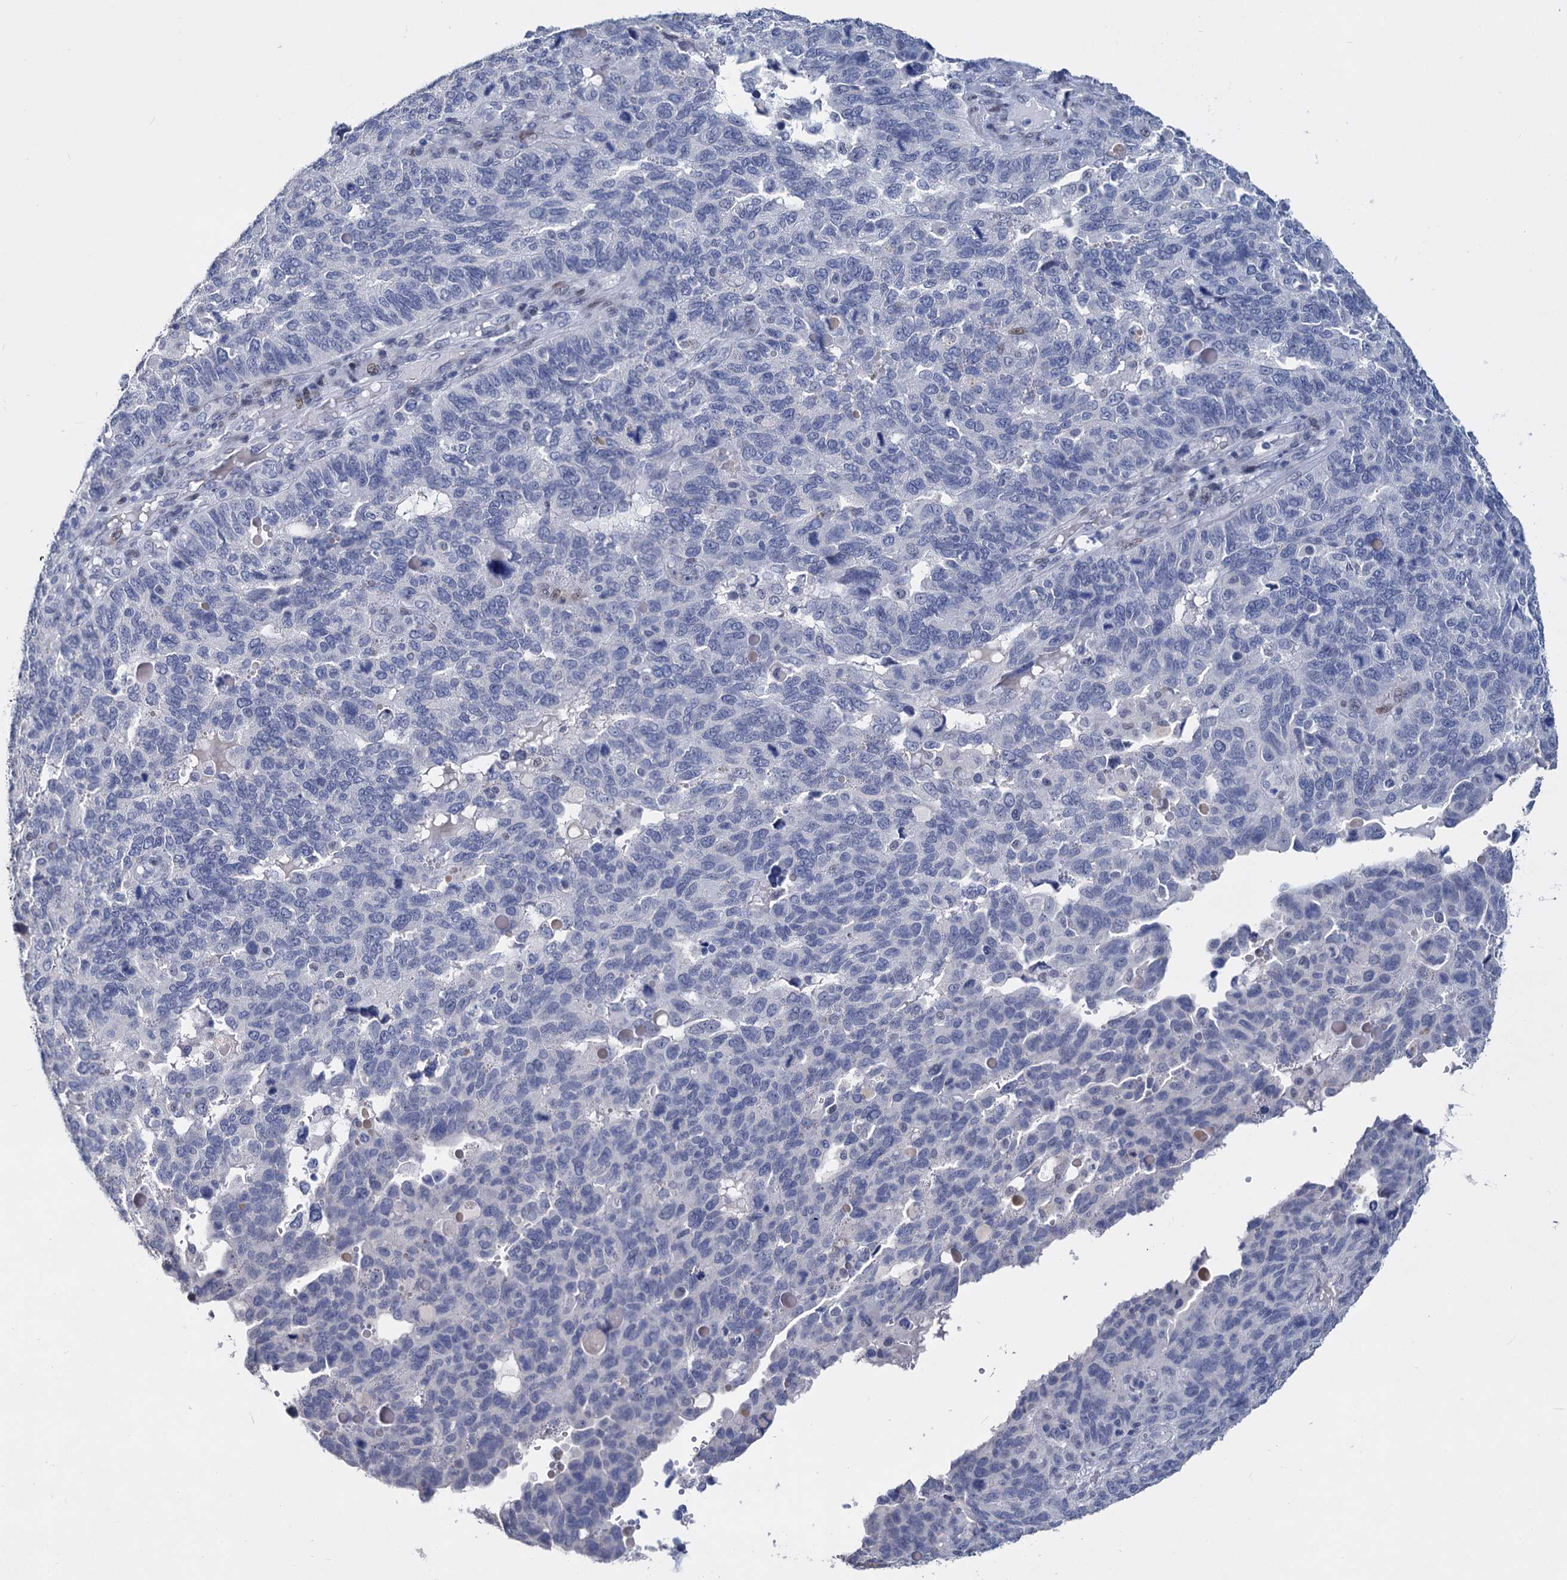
{"staining": {"intensity": "negative", "quantity": "none", "location": "none"}, "tissue": "endometrial cancer", "cell_type": "Tumor cells", "image_type": "cancer", "snomed": [{"axis": "morphology", "description": "Adenocarcinoma, NOS"}, {"axis": "topography", "description": "Endometrium"}], "caption": "Tumor cells are negative for brown protein staining in endometrial cancer (adenocarcinoma). (DAB immunohistochemistry (IHC), high magnification).", "gene": "MAGEA4", "patient": {"sex": "female", "age": 66}}